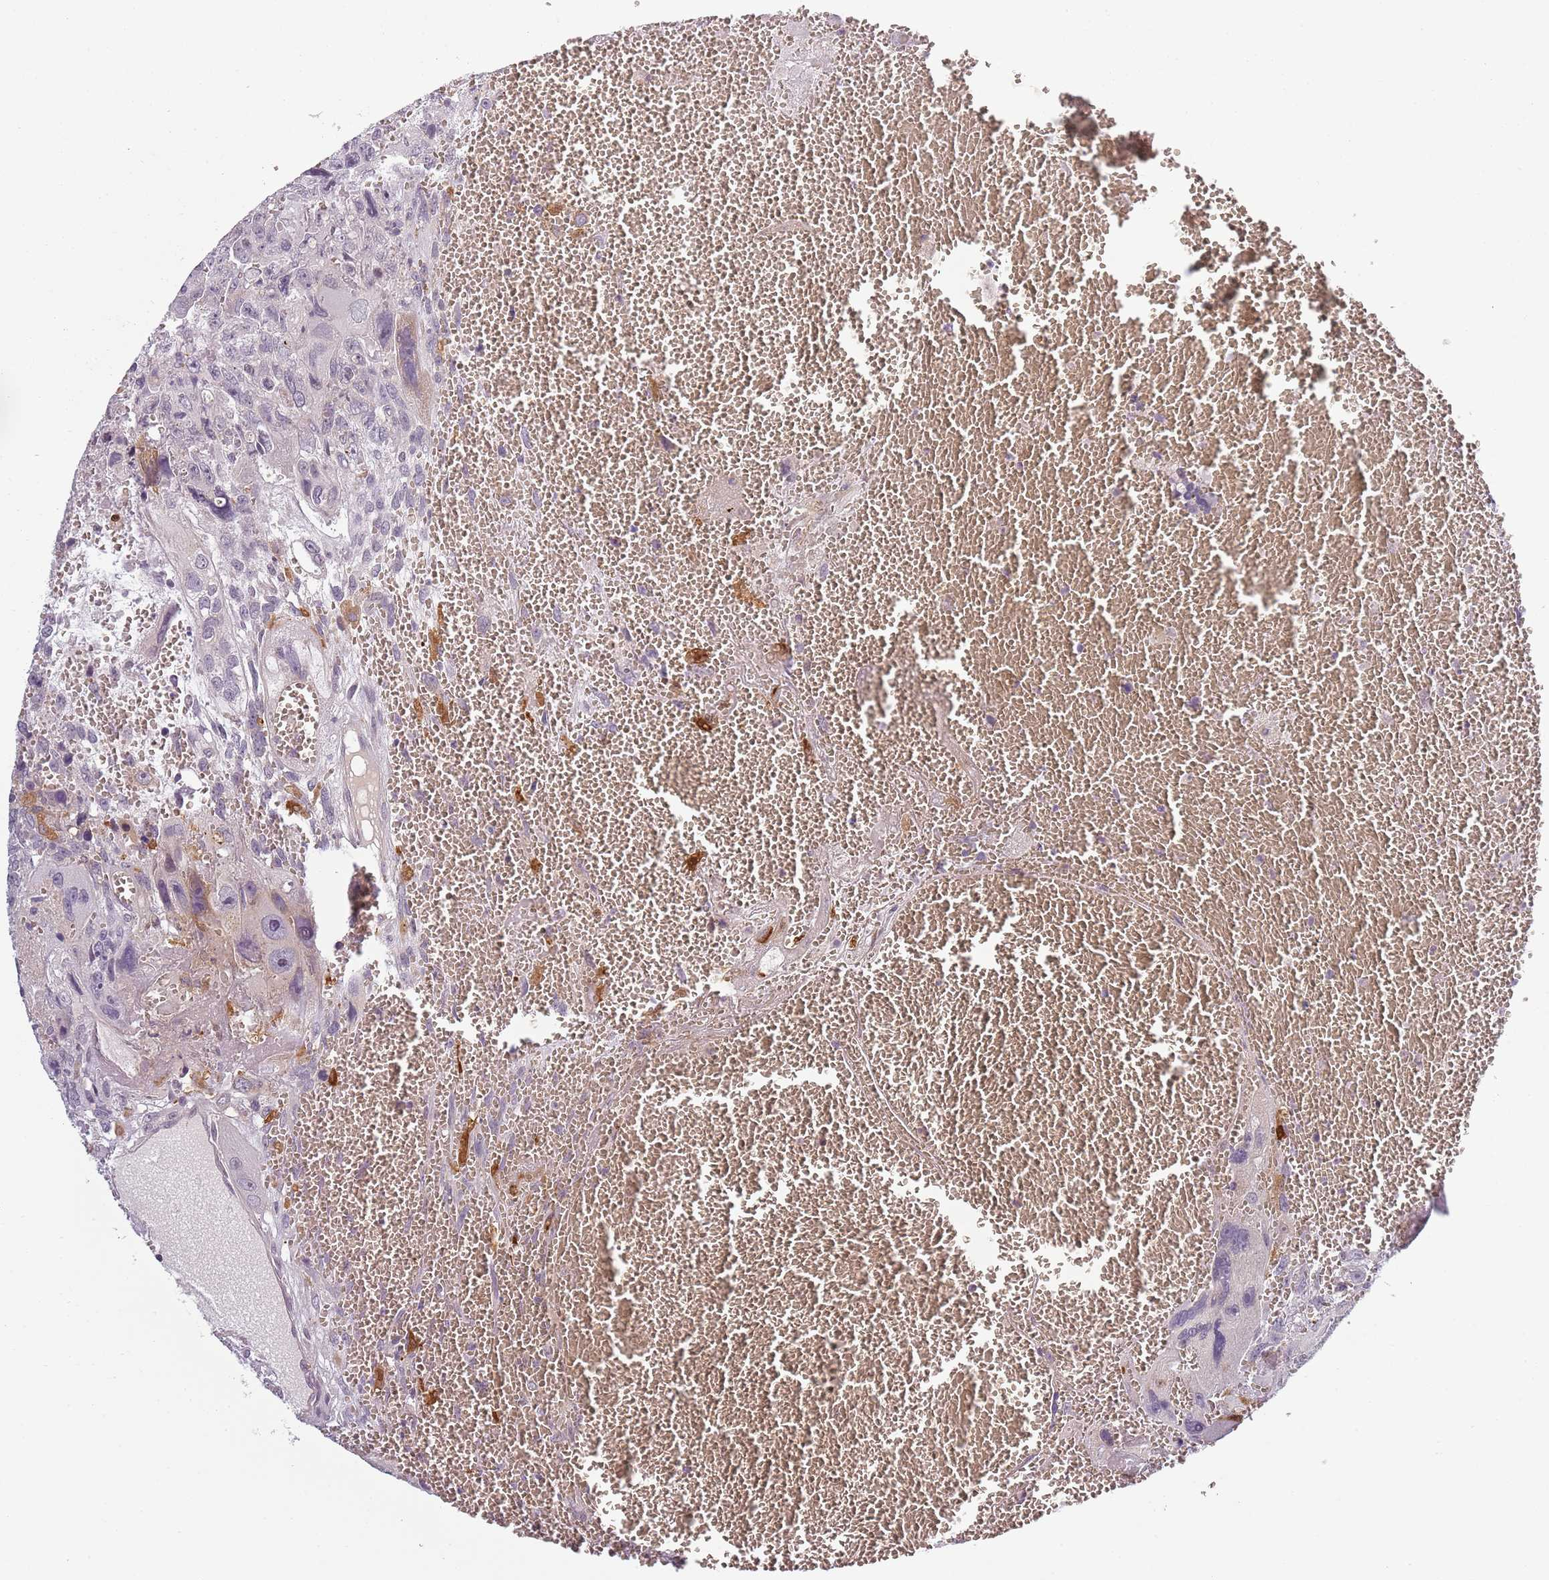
{"staining": {"intensity": "negative", "quantity": "none", "location": "none"}, "tissue": "testis cancer", "cell_type": "Tumor cells", "image_type": "cancer", "snomed": [{"axis": "morphology", "description": "Carcinoma, Embryonal, NOS"}, {"axis": "topography", "description": "Testis"}], "caption": "Immunohistochemical staining of human testis embryonal carcinoma reveals no significant expression in tumor cells.", "gene": "CC2D2B", "patient": {"sex": "male", "age": 28}}